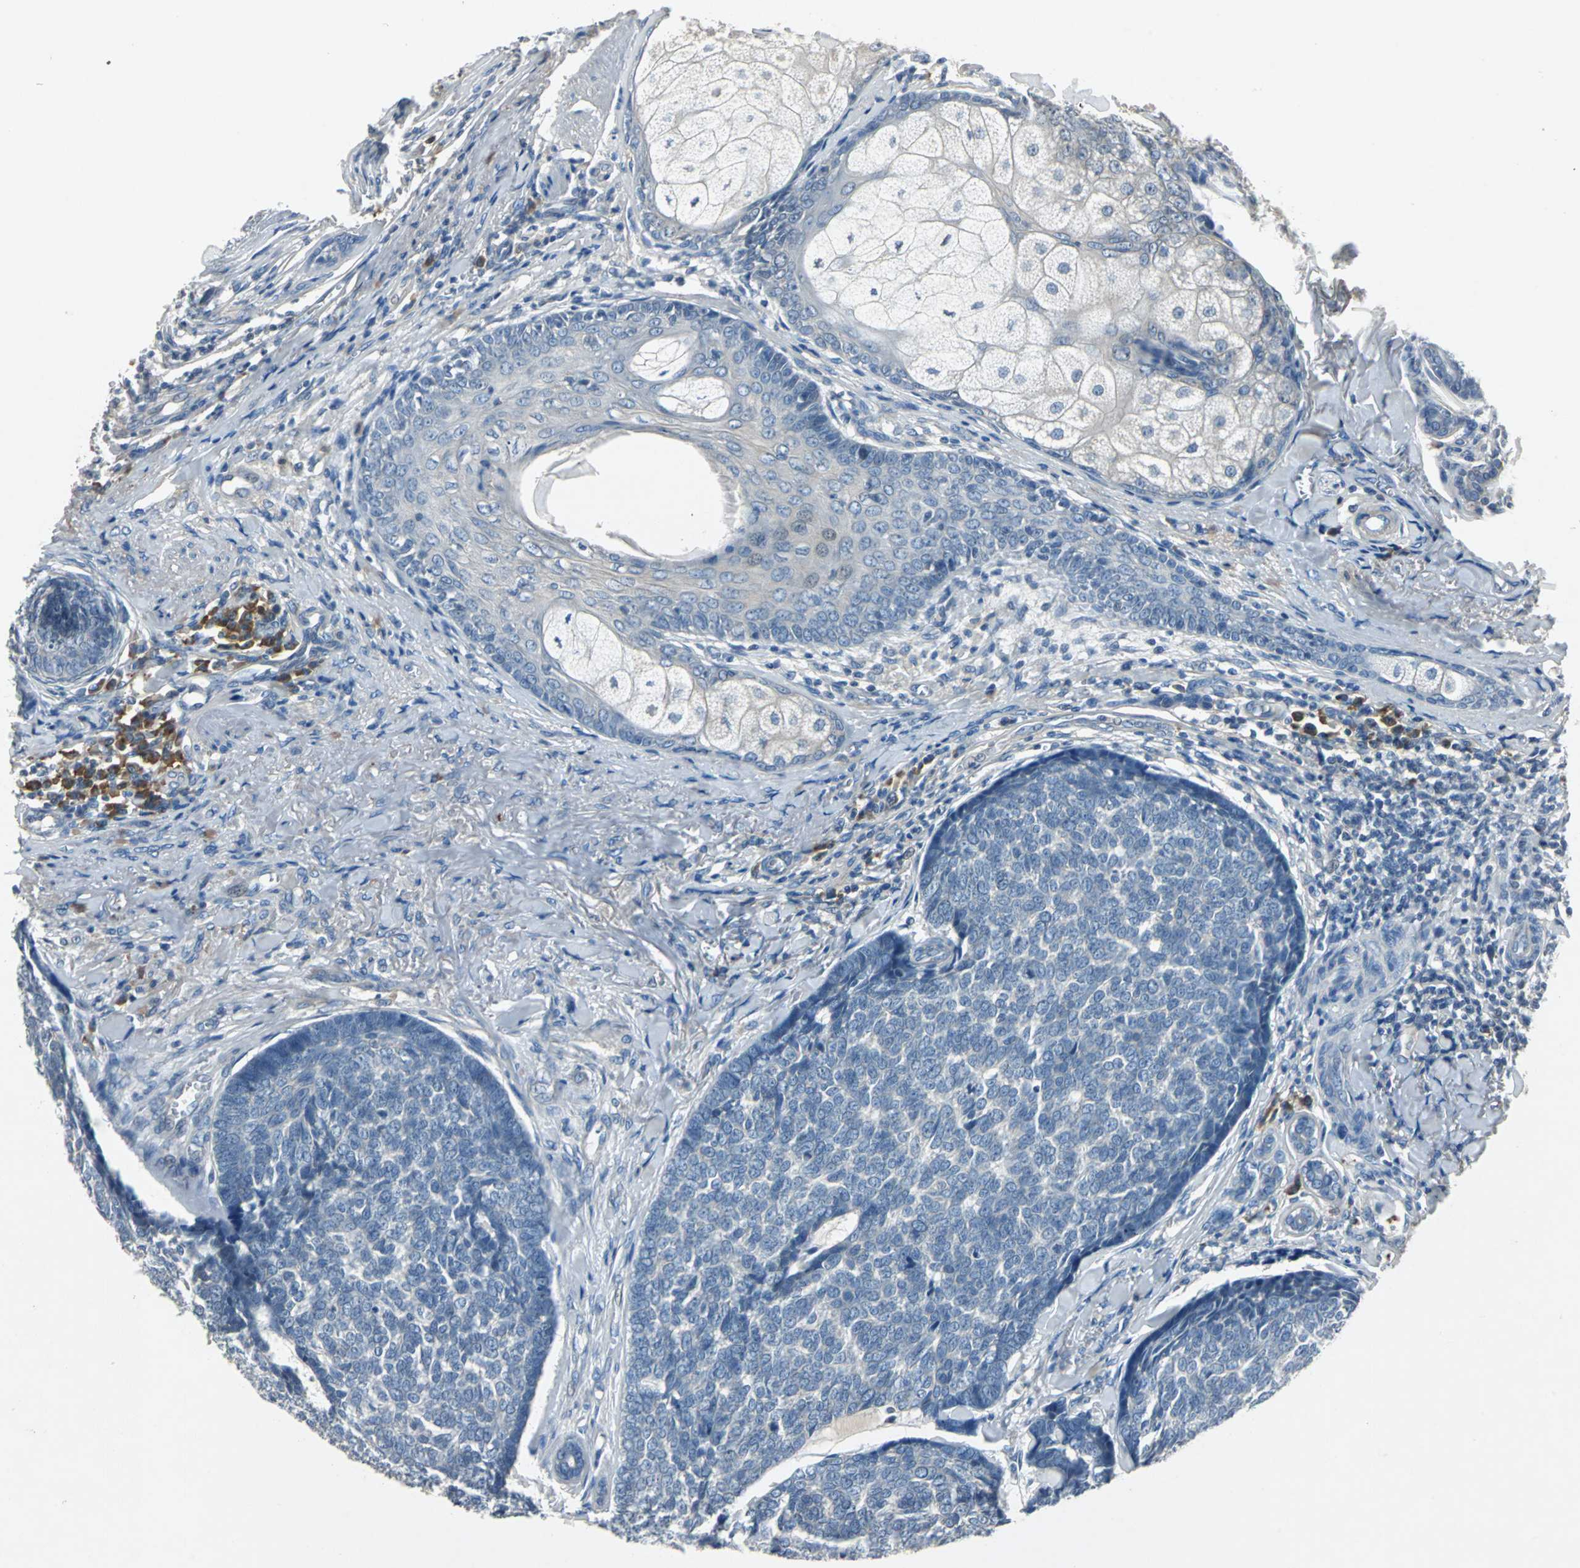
{"staining": {"intensity": "negative", "quantity": "none", "location": "none"}, "tissue": "skin cancer", "cell_type": "Tumor cells", "image_type": "cancer", "snomed": [{"axis": "morphology", "description": "Basal cell carcinoma"}, {"axis": "topography", "description": "Skin"}], "caption": "The immunohistochemistry micrograph has no significant expression in tumor cells of skin cancer tissue.", "gene": "SLC2A13", "patient": {"sex": "male", "age": 84}}